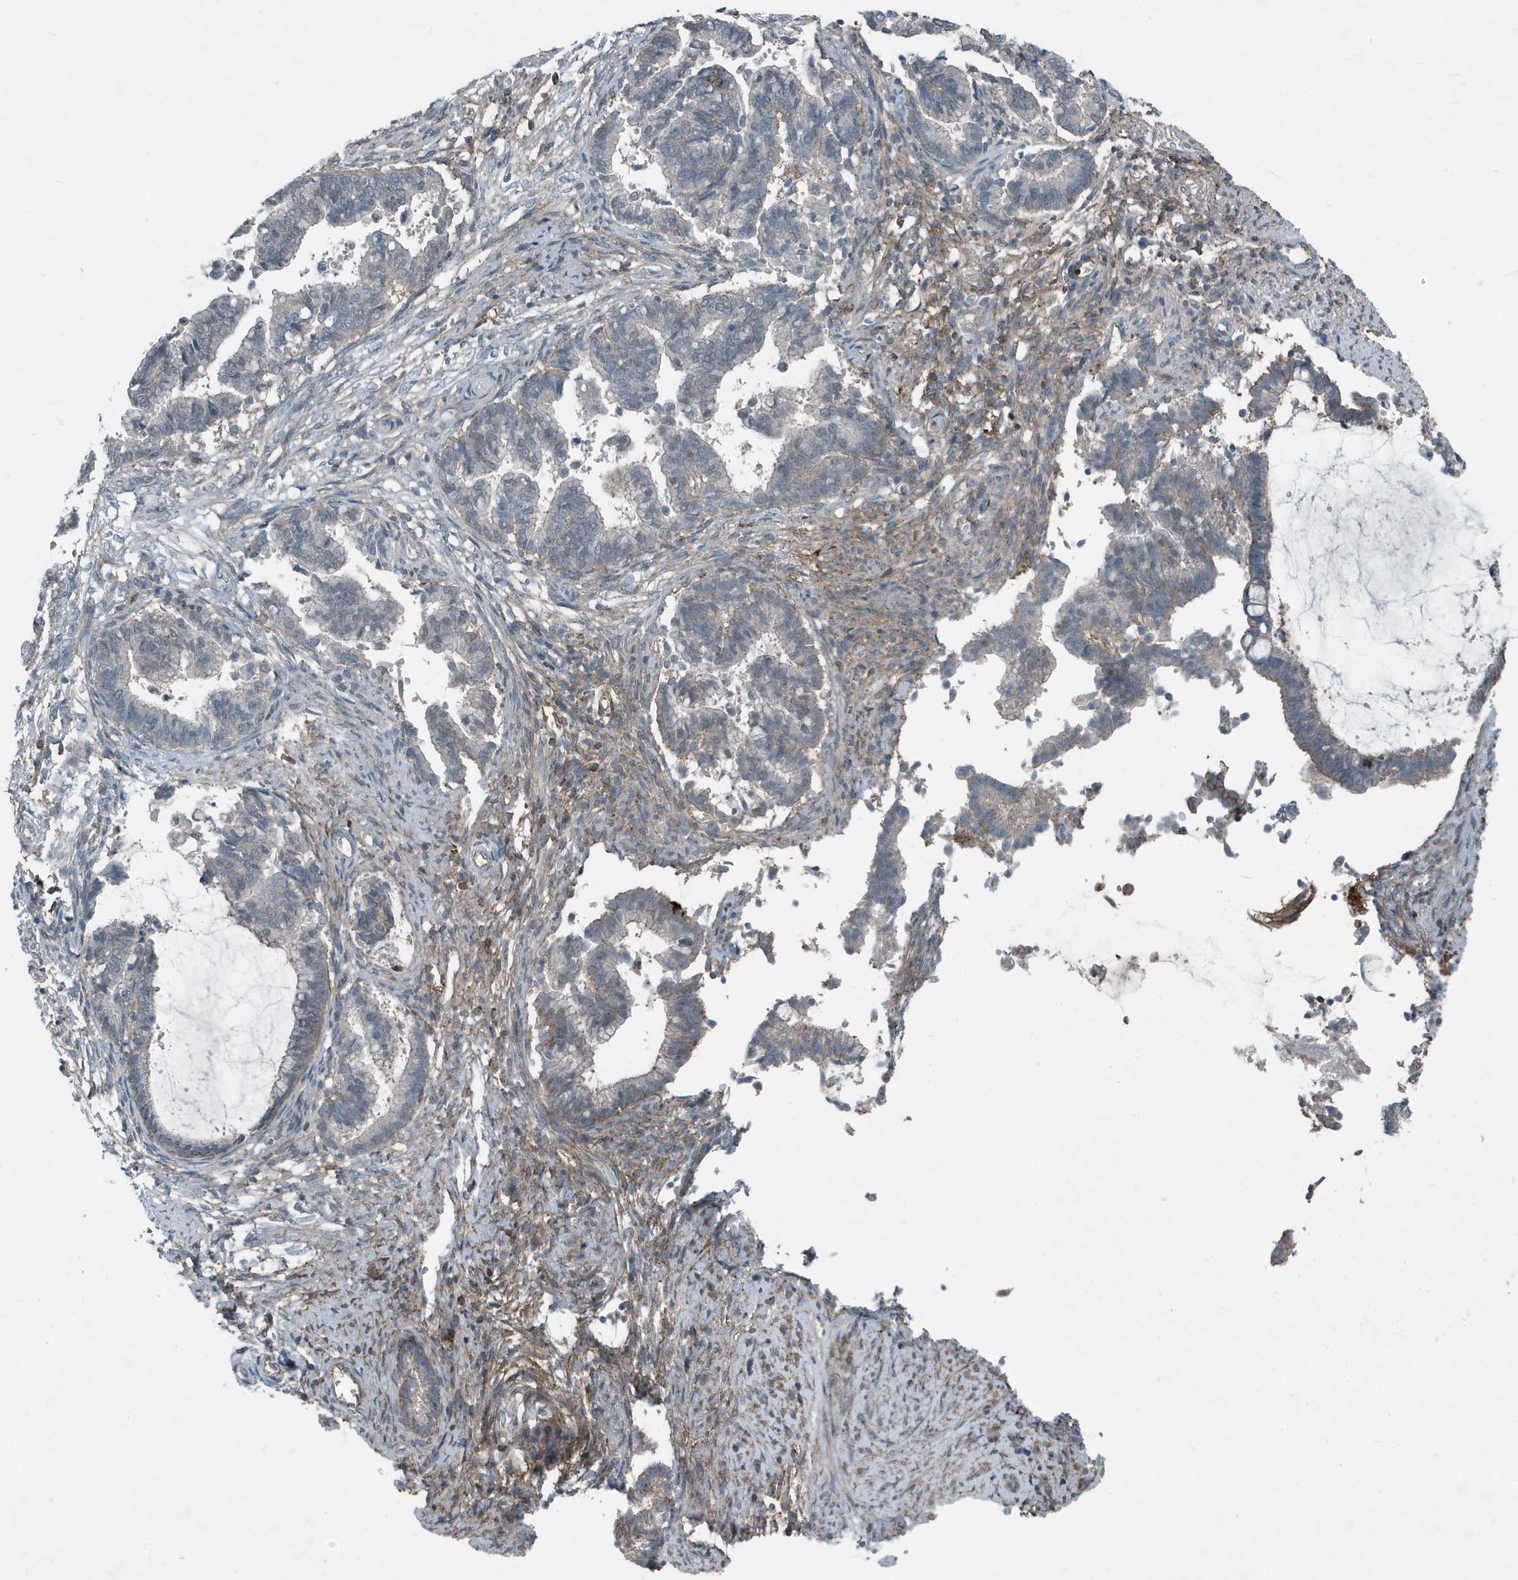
{"staining": {"intensity": "moderate", "quantity": "<25%", "location": "cytoplasmic/membranous"}, "tissue": "cervical cancer", "cell_type": "Tumor cells", "image_type": "cancer", "snomed": [{"axis": "morphology", "description": "Adenocarcinoma, NOS"}, {"axis": "topography", "description": "Cervix"}], "caption": "The immunohistochemical stain shows moderate cytoplasmic/membranous staining in tumor cells of adenocarcinoma (cervical) tissue.", "gene": "DAPP1", "patient": {"sex": "female", "age": 44}}